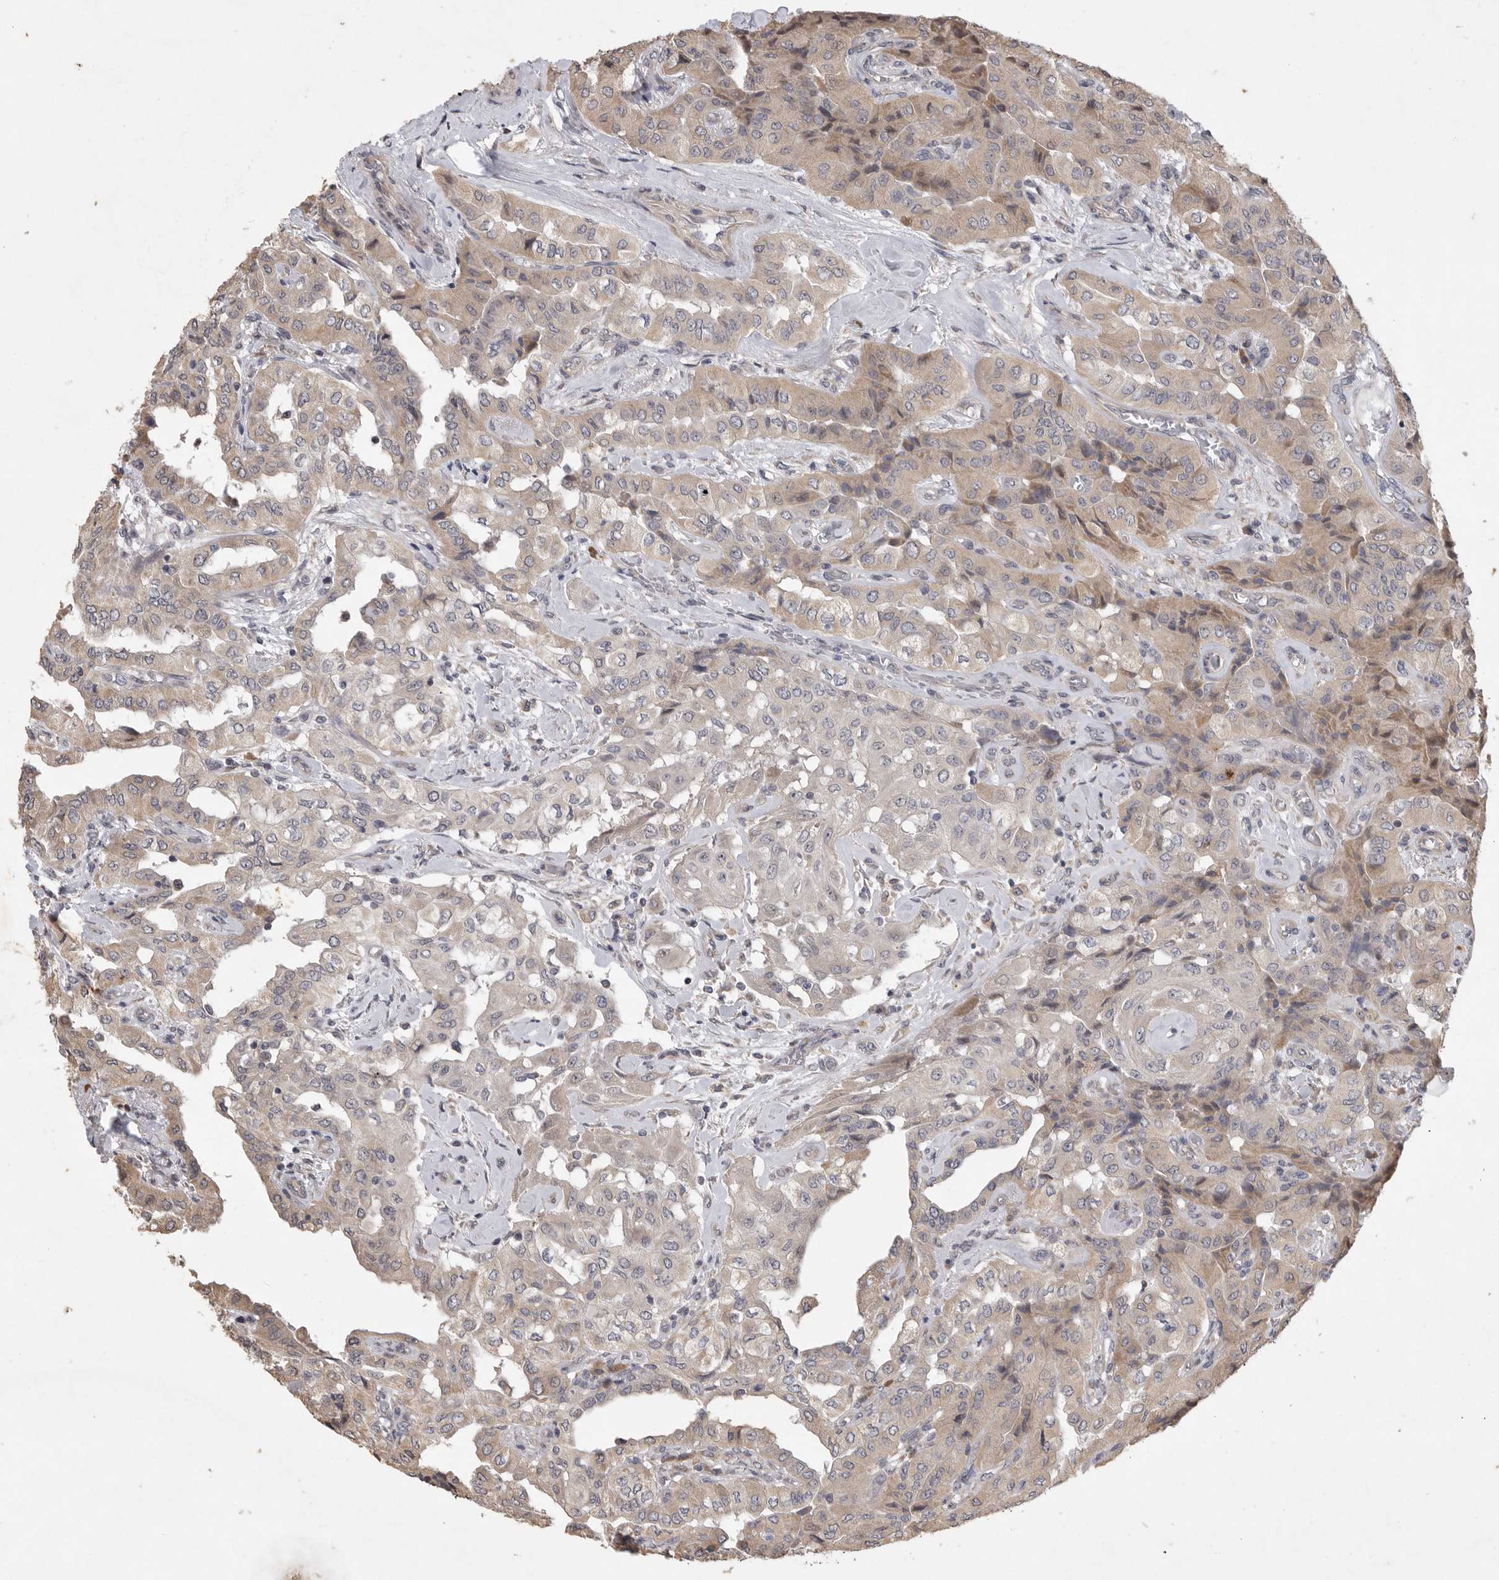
{"staining": {"intensity": "weak", "quantity": ">75%", "location": "cytoplasmic/membranous"}, "tissue": "thyroid cancer", "cell_type": "Tumor cells", "image_type": "cancer", "snomed": [{"axis": "morphology", "description": "Papillary adenocarcinoma, NOS"}, {"axis": "topography", "description": "Thyroid gland"}], "caption": "Immunohistochemical staining of human thyroid cancer (papillary adenocarcinoma) displays low levels of weak cytoplasmic/membranous protein expression in about >75% of tumor cells.", "gene": "EDEM3", "patient": {"sex": "female", "age": 59}}